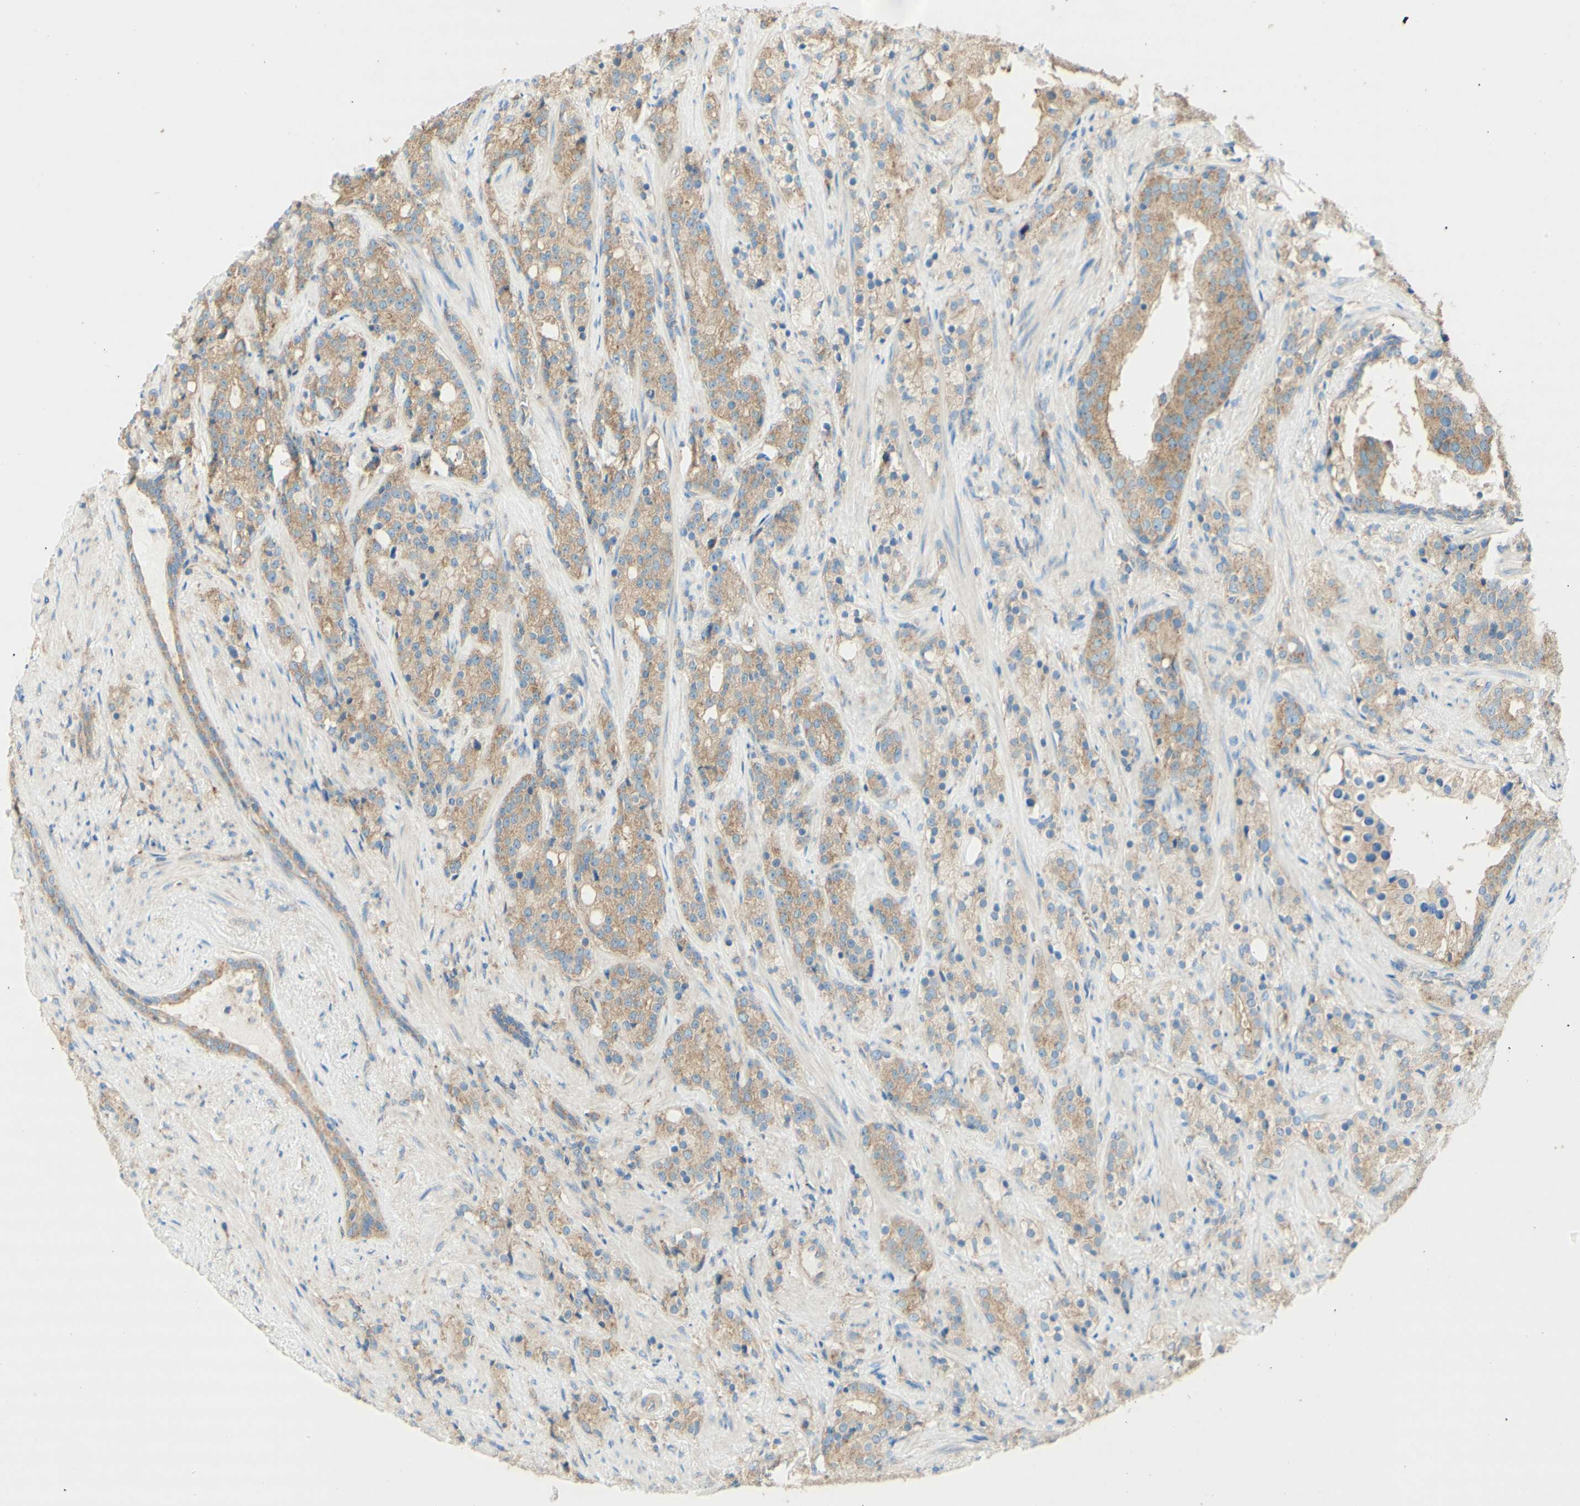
{"staining": {"intensity": "weak", "quantity": ">75%", "location": "cytoplasmic/membranous"}, "tissue": "prostate cancer", "cell_type": "Tumor cells", "image_type": "cancer", "snomed": [{"axis": "morphology", "description": "Adenocarcinoma, High grade"}, {"axis": "topography", "description": "Prostate"}], "caption": "Immunohistochemistry of prostate adenocarcinoma (high-grade) reveals low levels of weak cytoplasmic/membranous positivity in about >75% of tumor cells. (Brightfield microscopy of DAB IHC at high magnification).", "gene": "CLTC", "patient": {"sex": "male", "age": 71}}